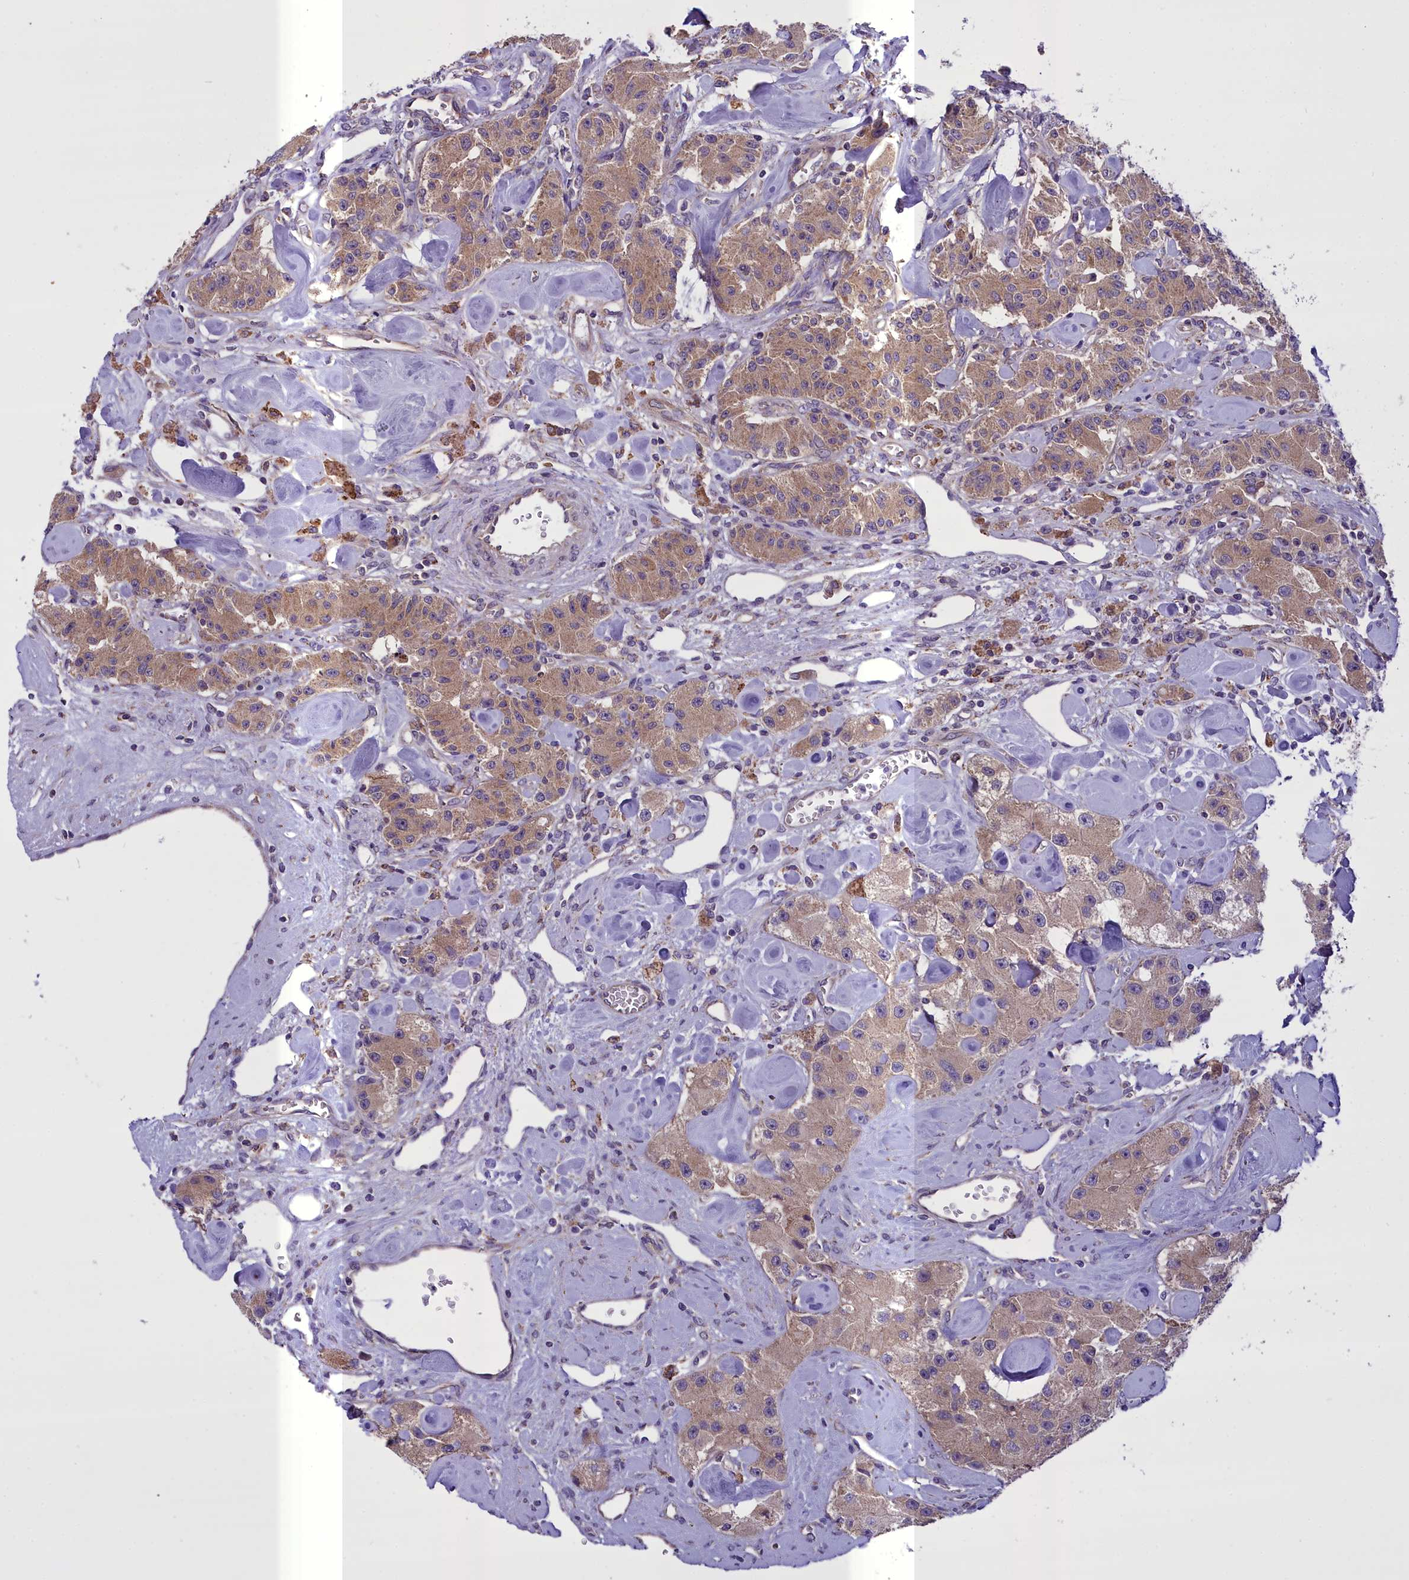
{"staining": {"intensity": "moderate", "quantity": ">75%", "location": "cytoplasmic/membranous"}, "tissue": "carcinoid", "cell_type": "Tumor cells", "image_type": "cancer", "snomed": [{"axis": "morphology", "description": "Carcinoid, malignant, NOS"}, {"axis": "topography", "description": "Pancreas"}], "caption": "Human carcinoid (malignant) stained with a protein marker exhibits moderate staining in tumor cells.", "gene": "TBC1D24", "patient": {"sex": "male", "age": 41}}